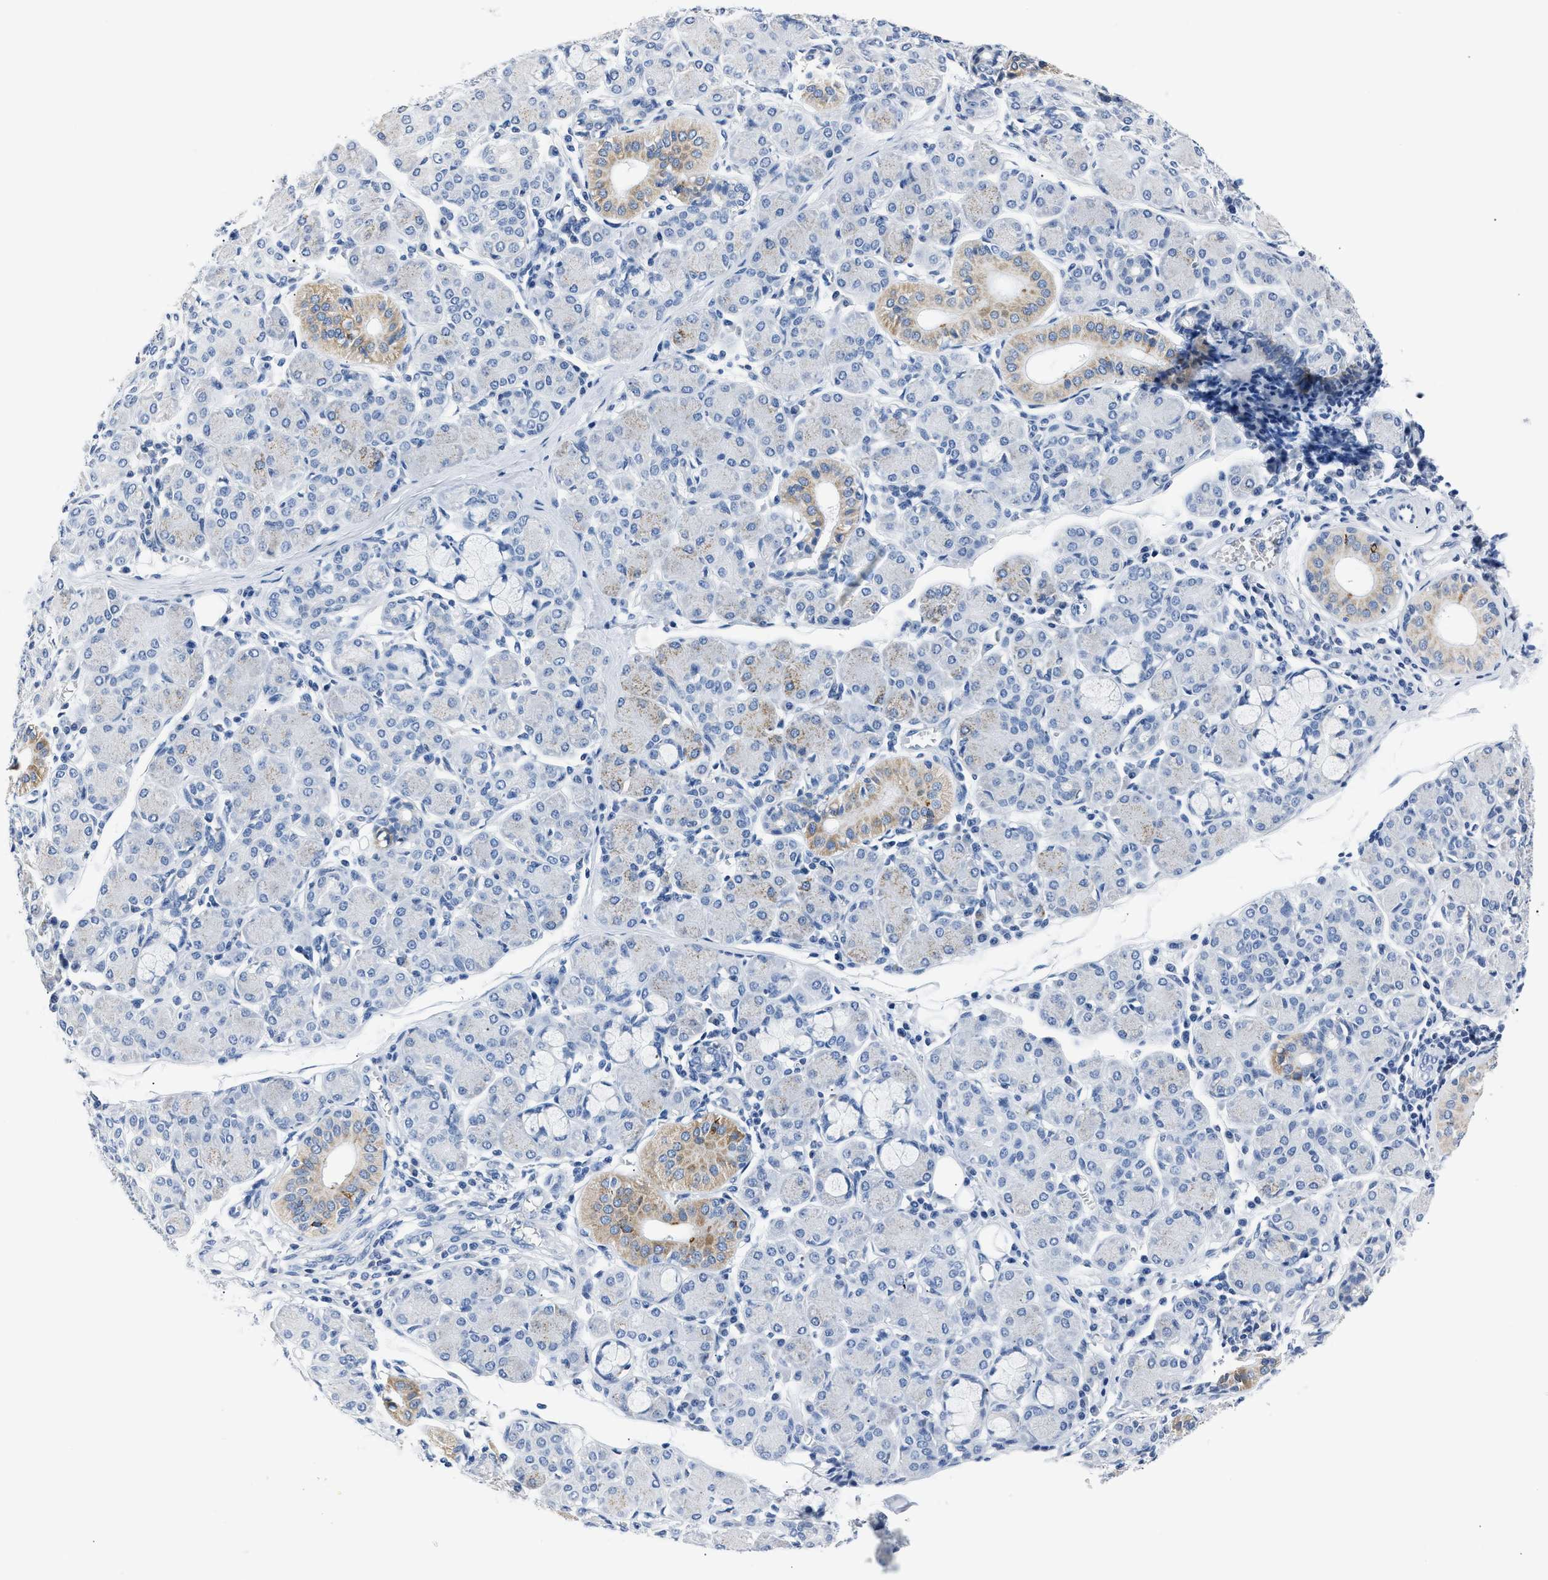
{"staining": {"intensity": "moderate", "quantity": "25%-75%", "location": "cytoplasmic/membranous"}, "tissue": "salivary gland", "cell_type": "Glandular cells", "image_type": "normal", "snomed": [{"axis": "morphology", "description": "Normal tissue, NOS"}, {"axis": "morphology", "description": "Inflammation, NOS"}, {"axis": "topography", "description": "Lymph node"}, {"axis": "topography", "description": "Salivary gland"}], "caption": "Benign salivary gland was stained to show a protein in brown. There is medium levels of moderate cytoplasmic/membranous expression in approximately 25%-75% of glandular cells.", "gene": "AMACR", "patient": {"sex": "male", "age": 3}}